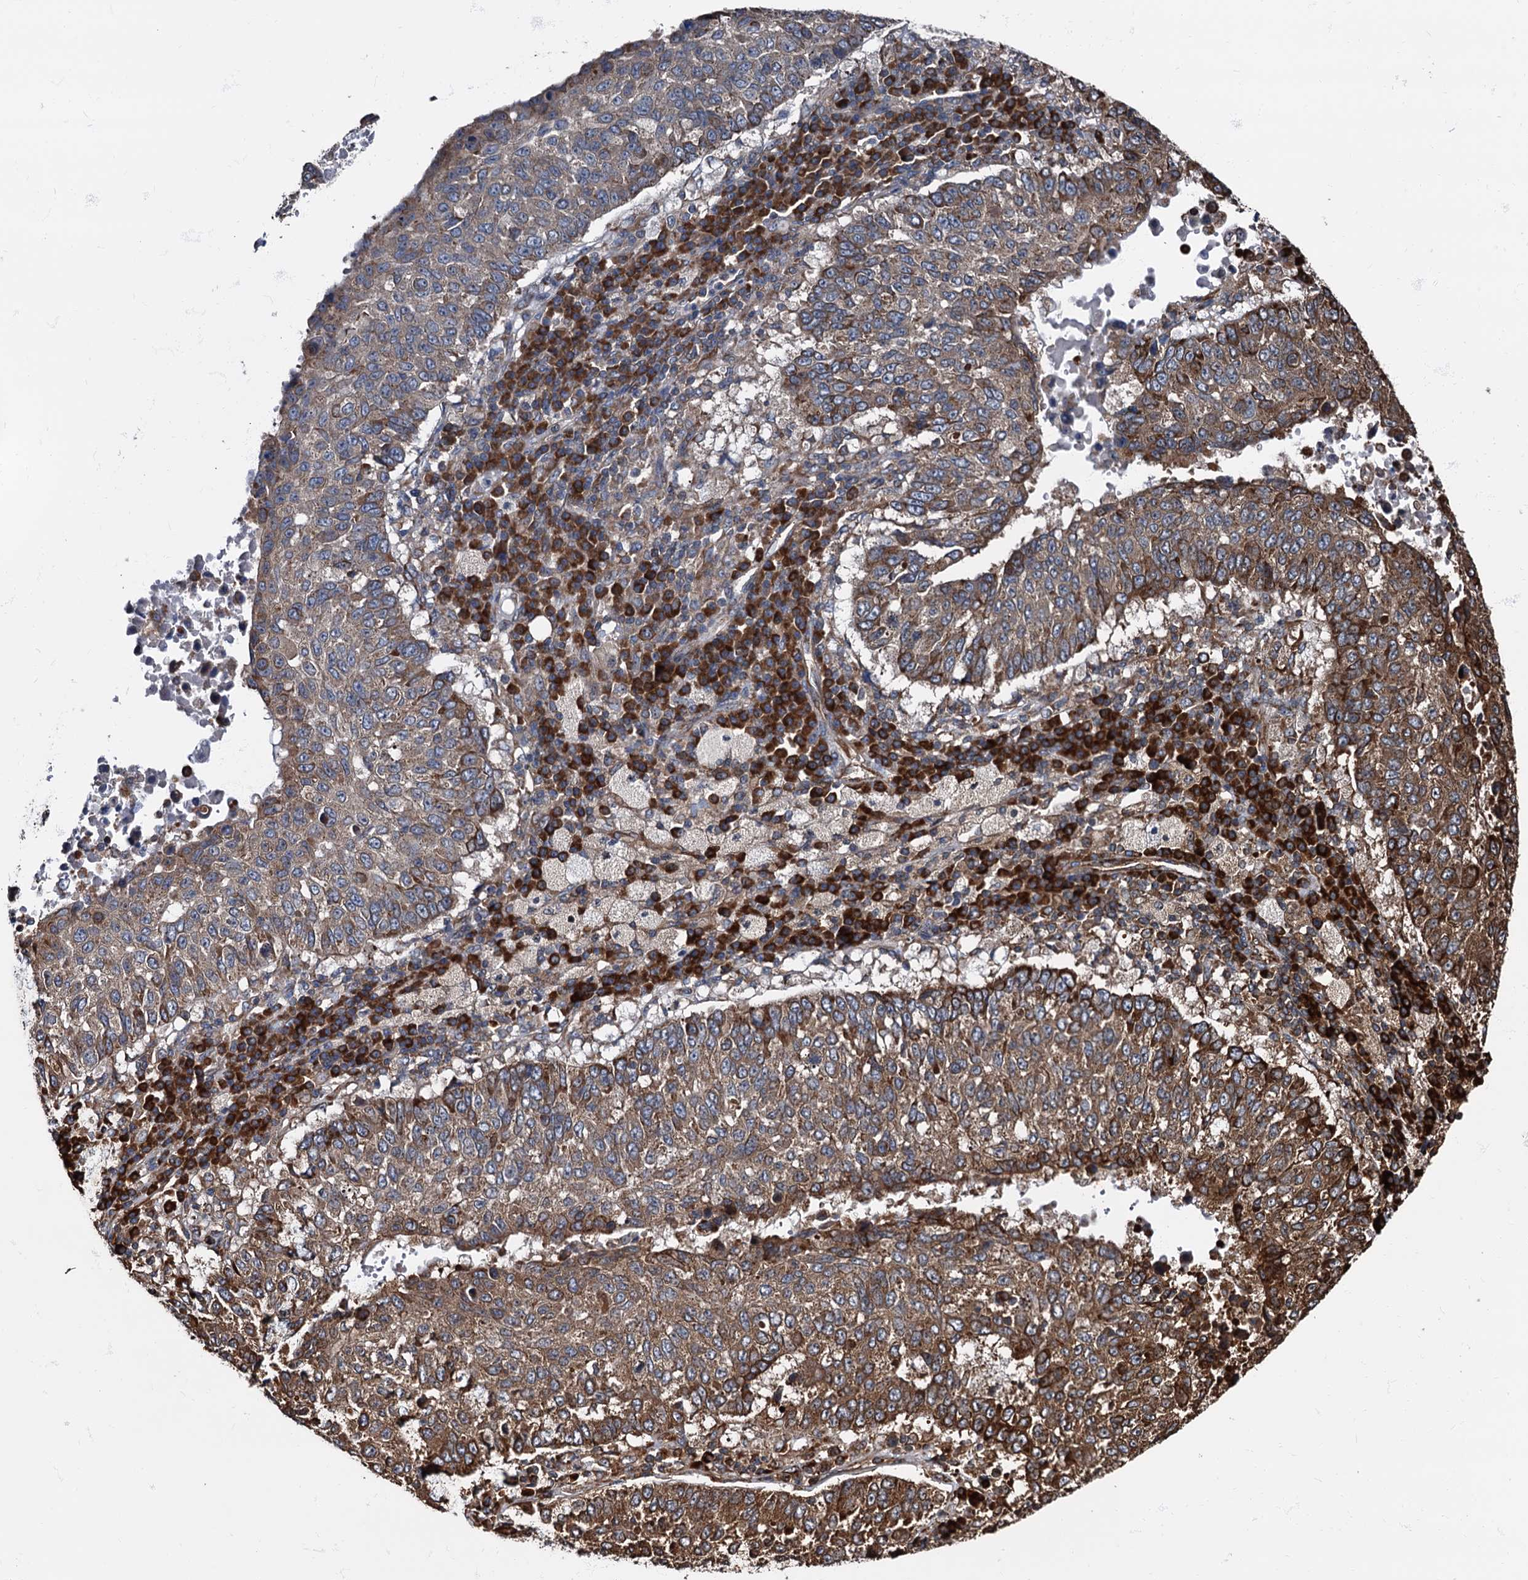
{"staining": {"intensity": "moderate", "quantity": "25%-75%", "location": "cytoplasmic/membranous"}, "tissue": "lung cancer", "cell_type": "Tumor cells", "image_type": "cancer", "snomed": [{"axis": "morphology", "description": "Squamous cell carcinoma, NOS"}, {"axis": "topography", "description": "Lung"}], "caption": "IHC of human squamous cell carcinoma (lung) demonstrates medium levels of moderate cytoplasmic/membranous positivity in approximately 25%-75% of tumor cells. The staining is performed using DAB brown chromogen to label protein expression. The nuclei are counter-stained blue using hematoxylin.", "gene": "ATP2C1", "patient": {"sex": "male", "age": 73}}